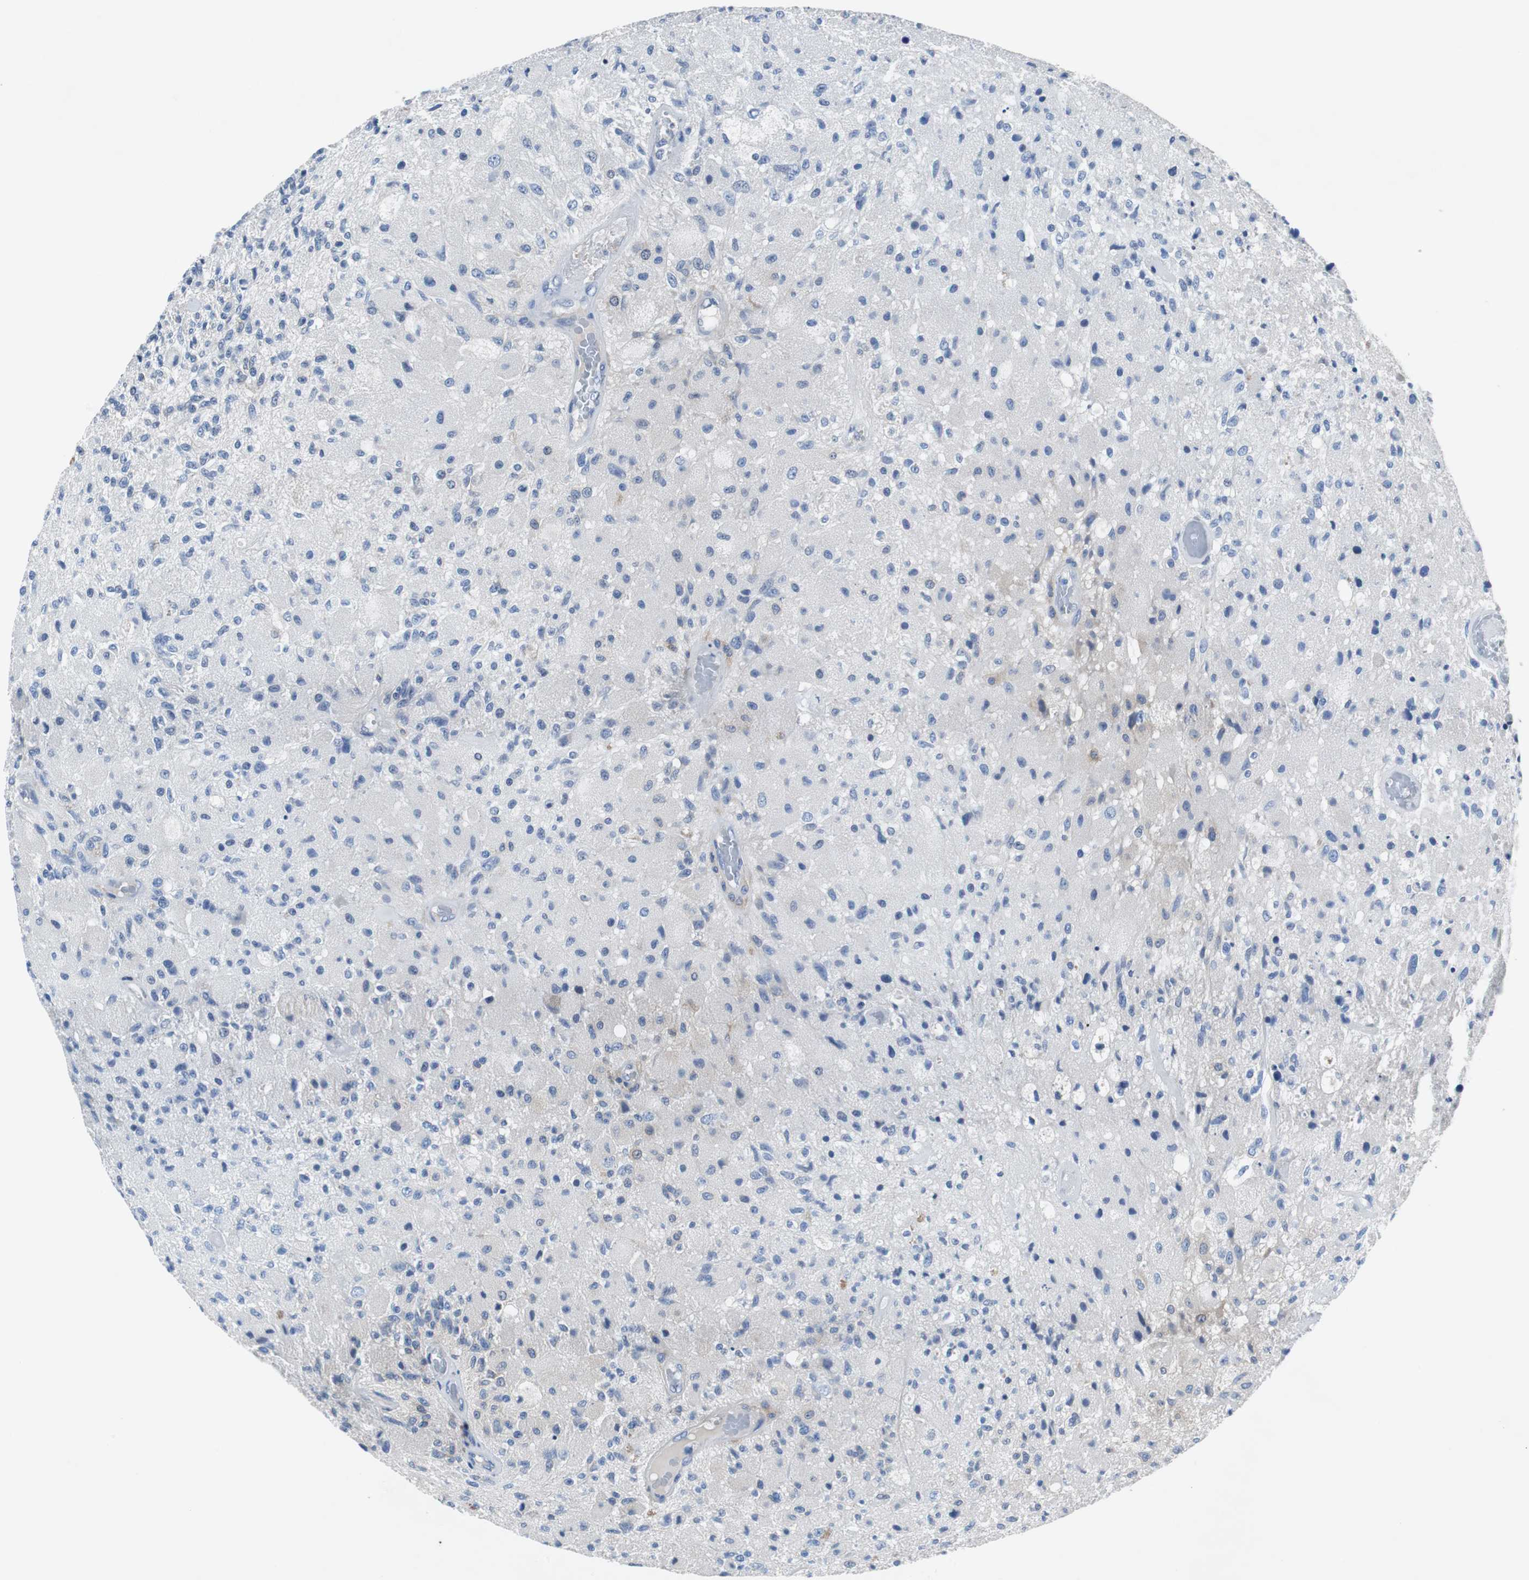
{"staining": {"intensity": "negative", "quantity": "none", "location": "none"}, "tissue": "glioma", "cell_type": "Tumor cells", "image_type": "cancer", "snomed": [{"axis": "morphology", "description": "Normal tissue, NOS"}, {"axis": "morphology", "description": "Glioma, malignant, High grade"}, {"axis": "topography", "description": "Cerebral cortex"}], "caption": "A high-resolution histopathology image shows immunohistochemistry staining of glioma, which demonstrates no significant staining in tumor cells.", "gene": "EEF2K", "patient": {"sex": "male", "age": 77}}